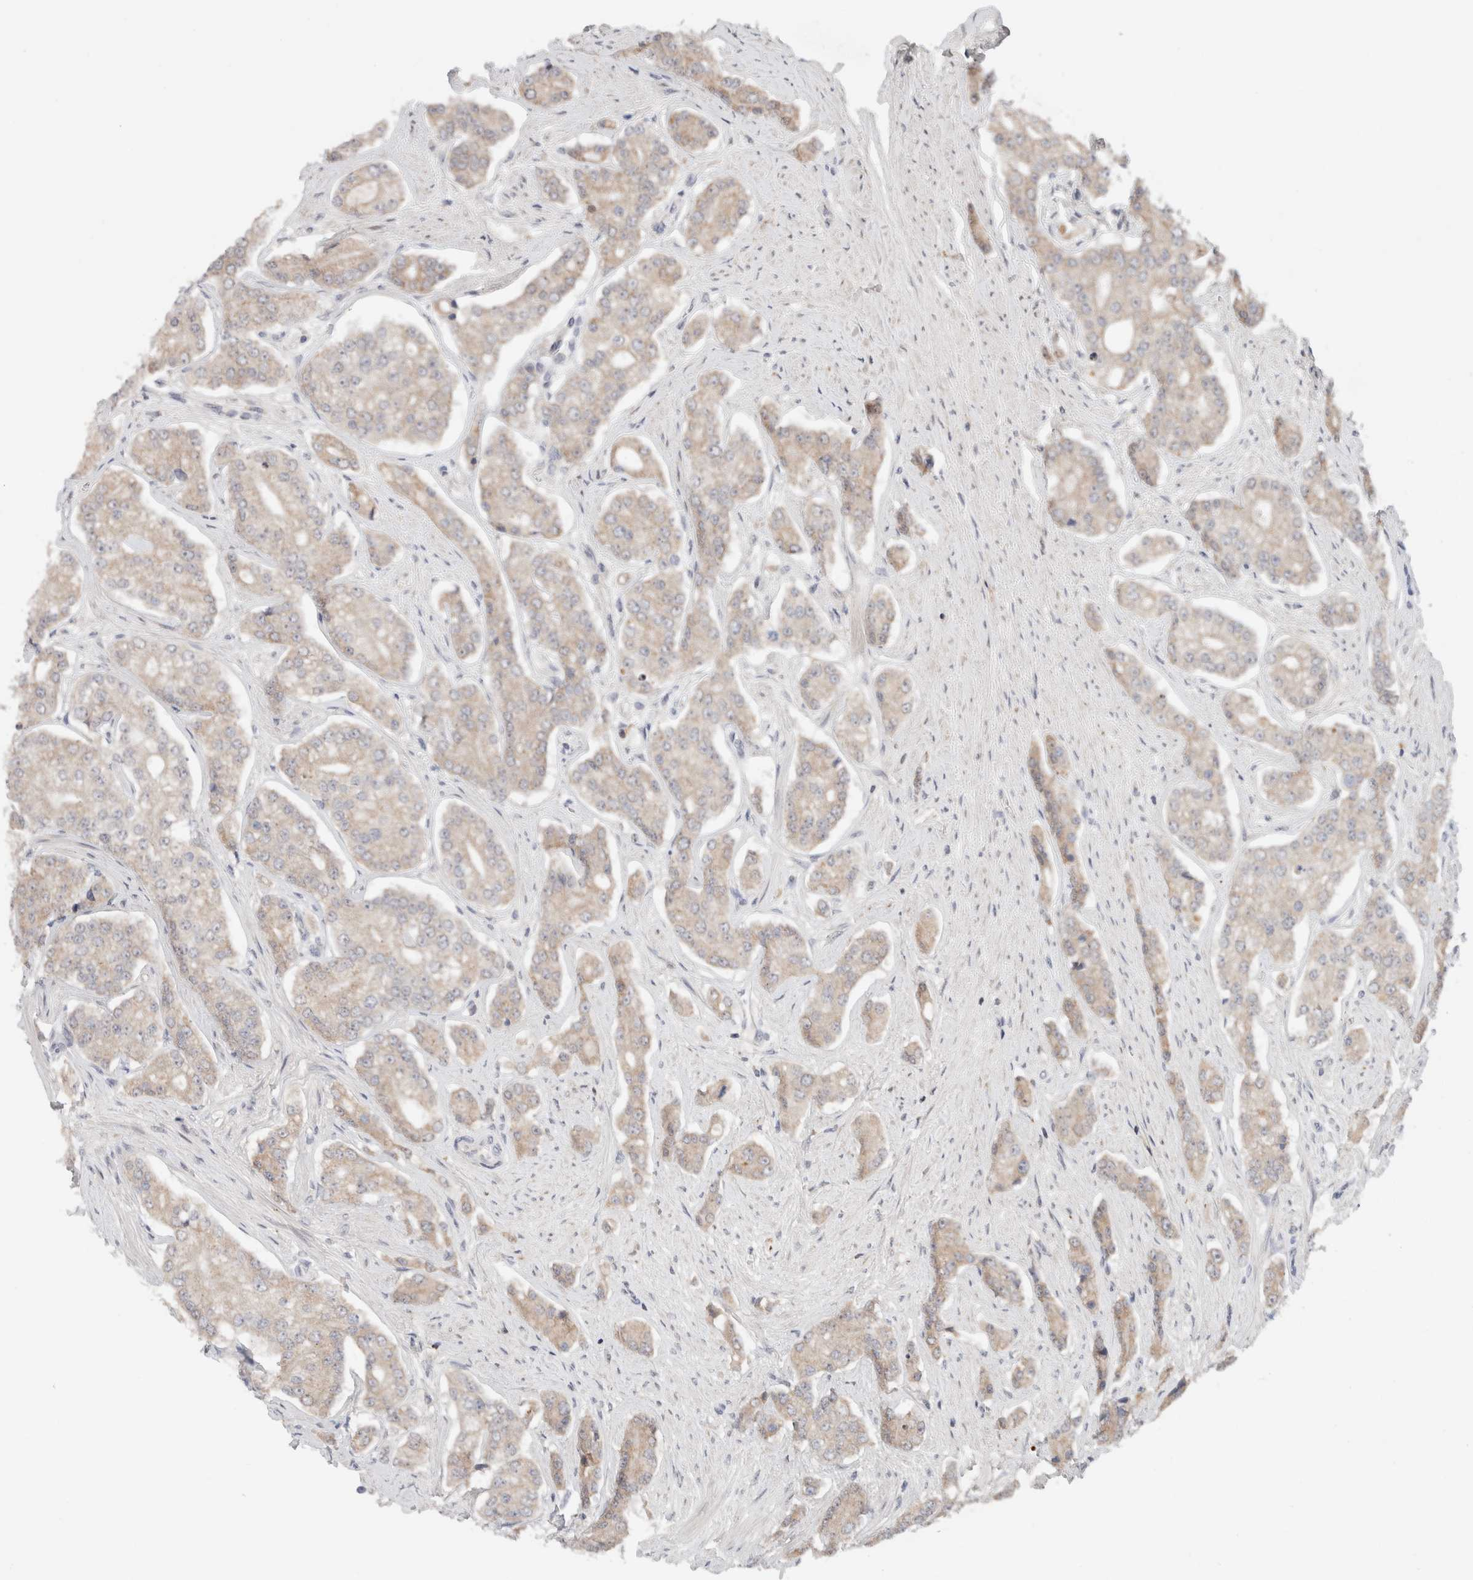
{"staining": {"intensity": "weak", "quantity": "25%-75%", "location": "cytoplasmic/membranous"}, "tissue": "prostate cancer", "cell_type": "Tumor cells", "image_type": "cancer", "snomed": [{"axis": "morphology", "description": "Adenocarcinoma, High grade"}, {"axis": "topography", "description": "Prostate"}], "caption": "High-magnification brightfield microscopy of adenocarcinoma (high-grade) (prostate) stained with DAB (brown) and counterstained with hematoxylin (blue). tumor cells exhibit weak cytoplasmic/membranous positivity is present in about25%-75% of cells.", "gene": "ERI3", "patient": {"sex": "male", "age": 71}}